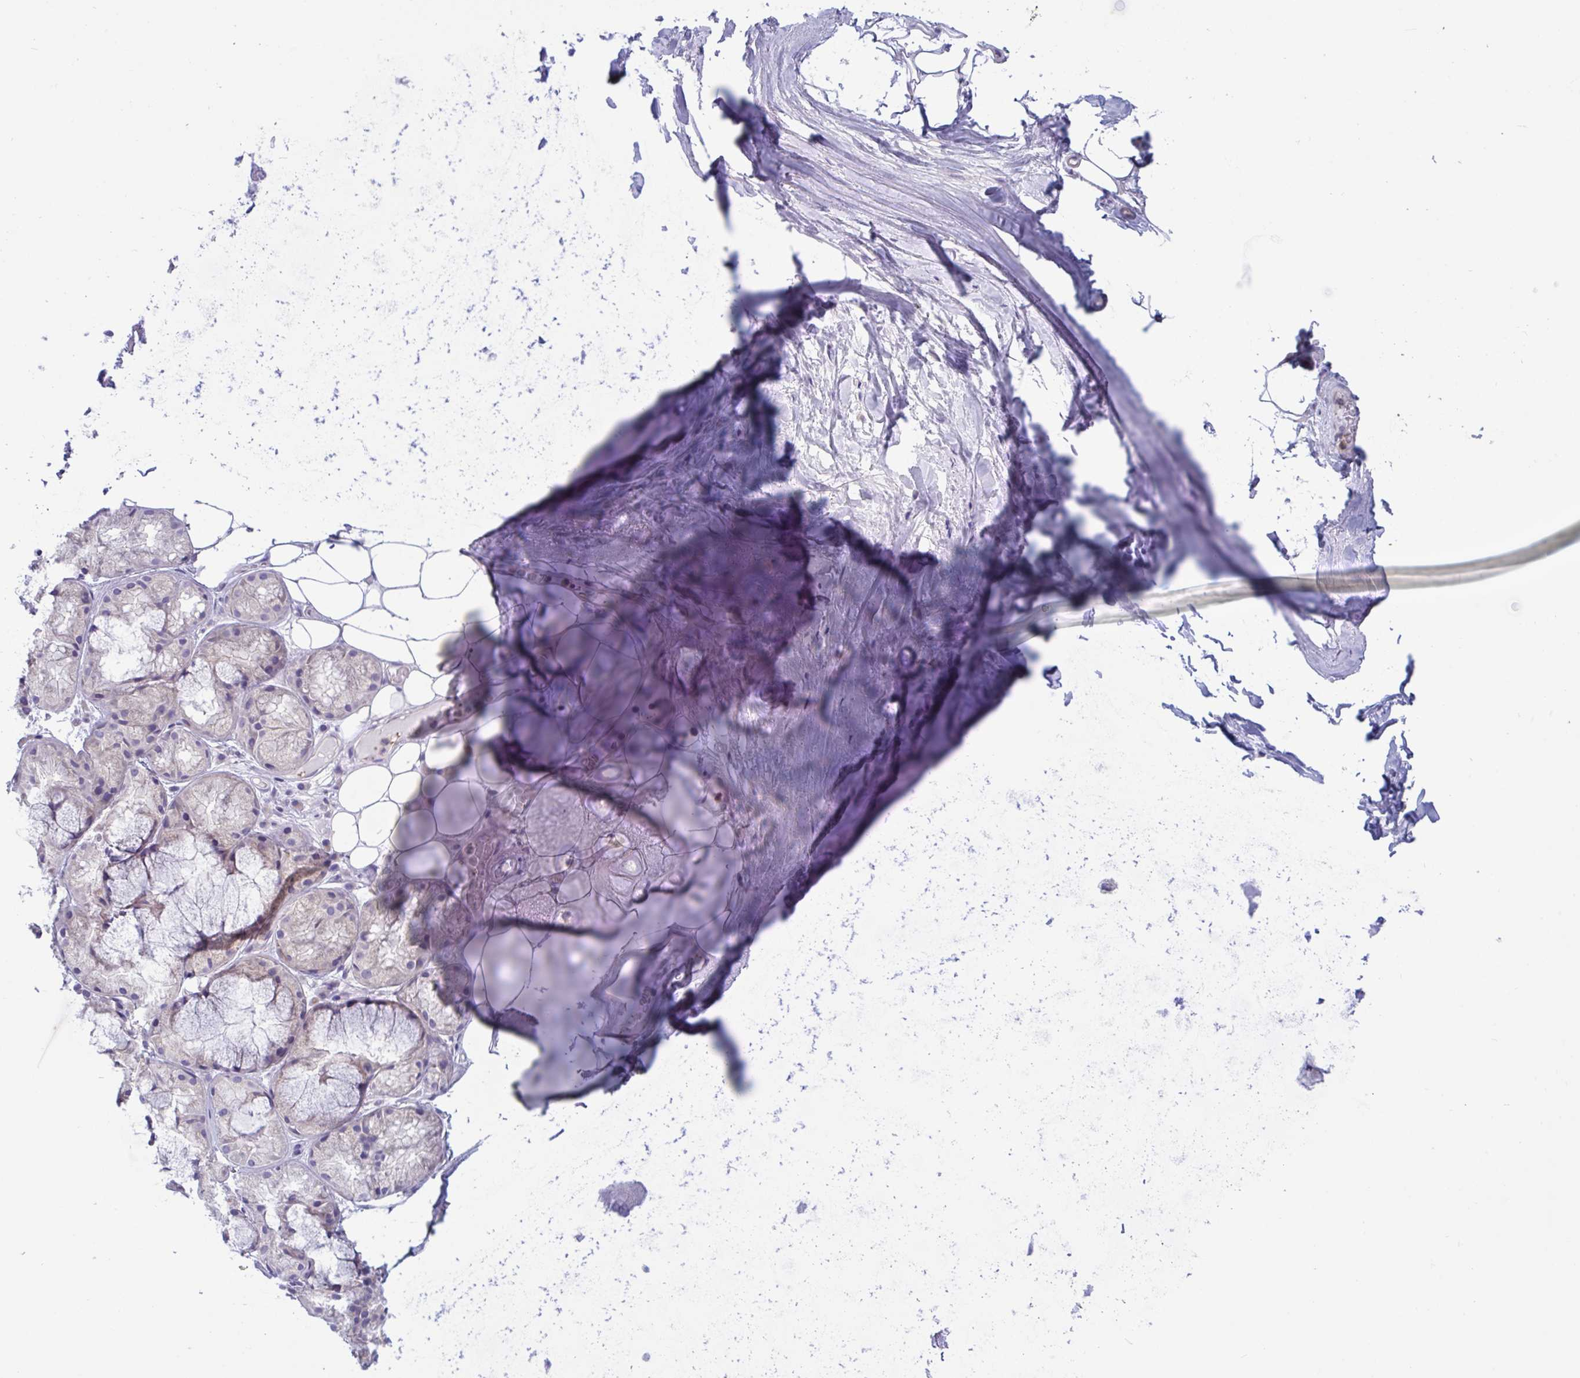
{"staining": {"intensity": "negative", "quantity": "none", "location": "none"}, "tissue": "adipose tissue", "cell_type": "Adipocytes", "image_type": "normal", "snomed": [{"axis": "morphology", "description": "Normal tissue, NOS"}, {"axis": "topography", "description": "Lymph node"}, {"axis": "topography", "description": "Cartilage tissue"}, {"axis": "topography", "description": "Nasopharynx"}], "caption": "Adipocytes show no significant protein expression in benign adipose tissue. Nuclei are stained in blue.", "gene": "OXLD1", "patient": {"sex": "male", "age": 63}}